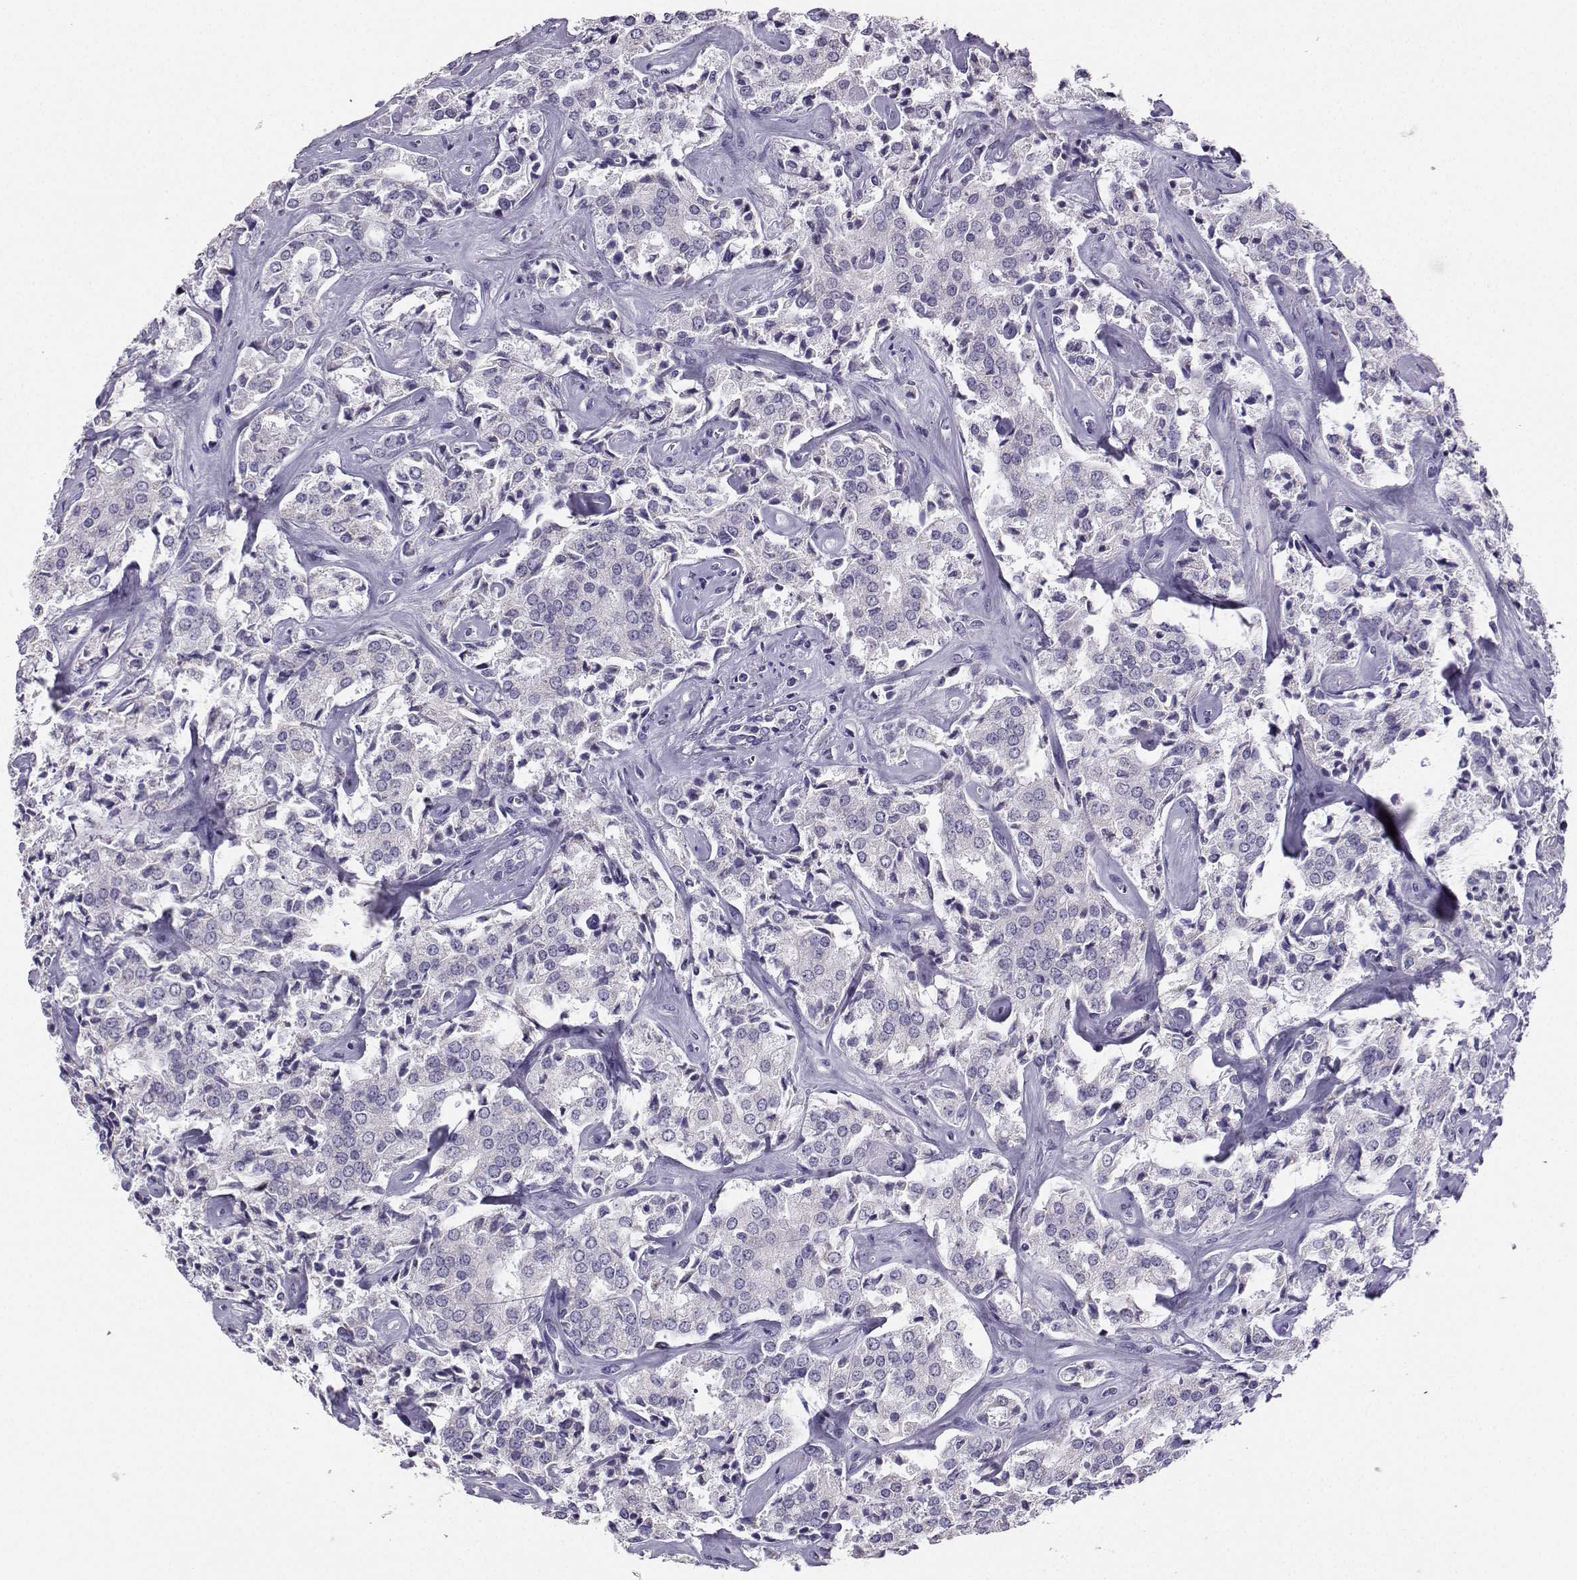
{"staining": {"intensity": "negative", "quantity": "none", "location": "none"}, "tissue": "prostate cancer", "cell_type": "Tumor cells", "image_type": "cancer", "snomed": [{"axis": "morphology", "description": "Adenocarcinoma, NOS"}, {"axis": "topography", "description": "Prostate"}], "caption": "Adenocarcinoma (prostate) was stained to show a protein in brown. There is no significant staining in tumor cells.", "gene": "AVP", "patient": {"sex": "male", "age": 66}}